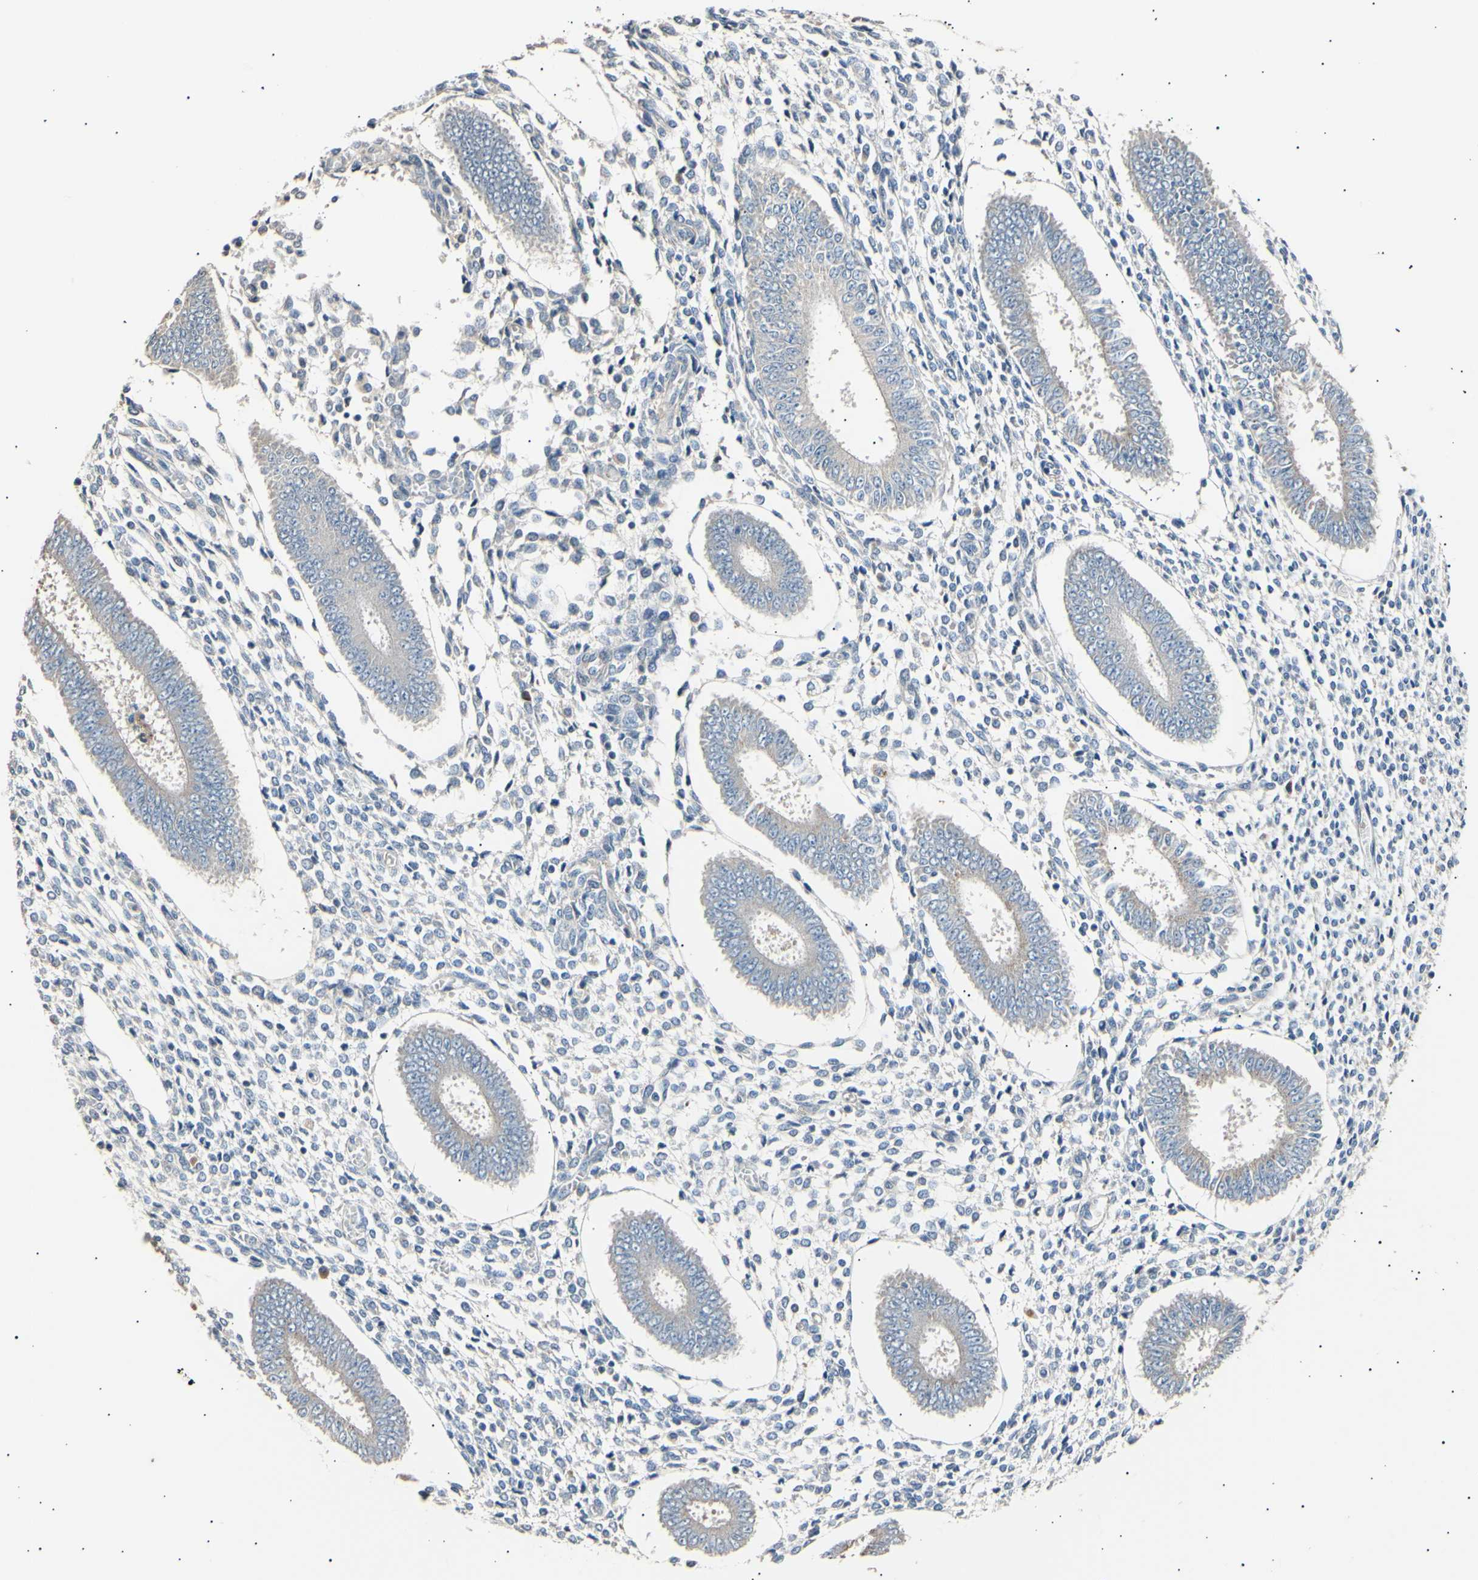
{"staining": {"intensity": "negative", "quantity": "none", "location": "none"}, "tissue": "endometrium", "cell_type": "Cells in endometrial stroma", "image_type": "normal", "snomed": [{"axis": "morphology", "description": "Normal tissue, NOS"}, {"axis": "topography", "description": "Endometrium"}], "caption": "This is a photomicrograph of IHC staining of benign endometrium, which shows no positivity in cells in endometrial stroma.", "gene": "LDLR", "patient": {"sex": "female", "age": 35}}